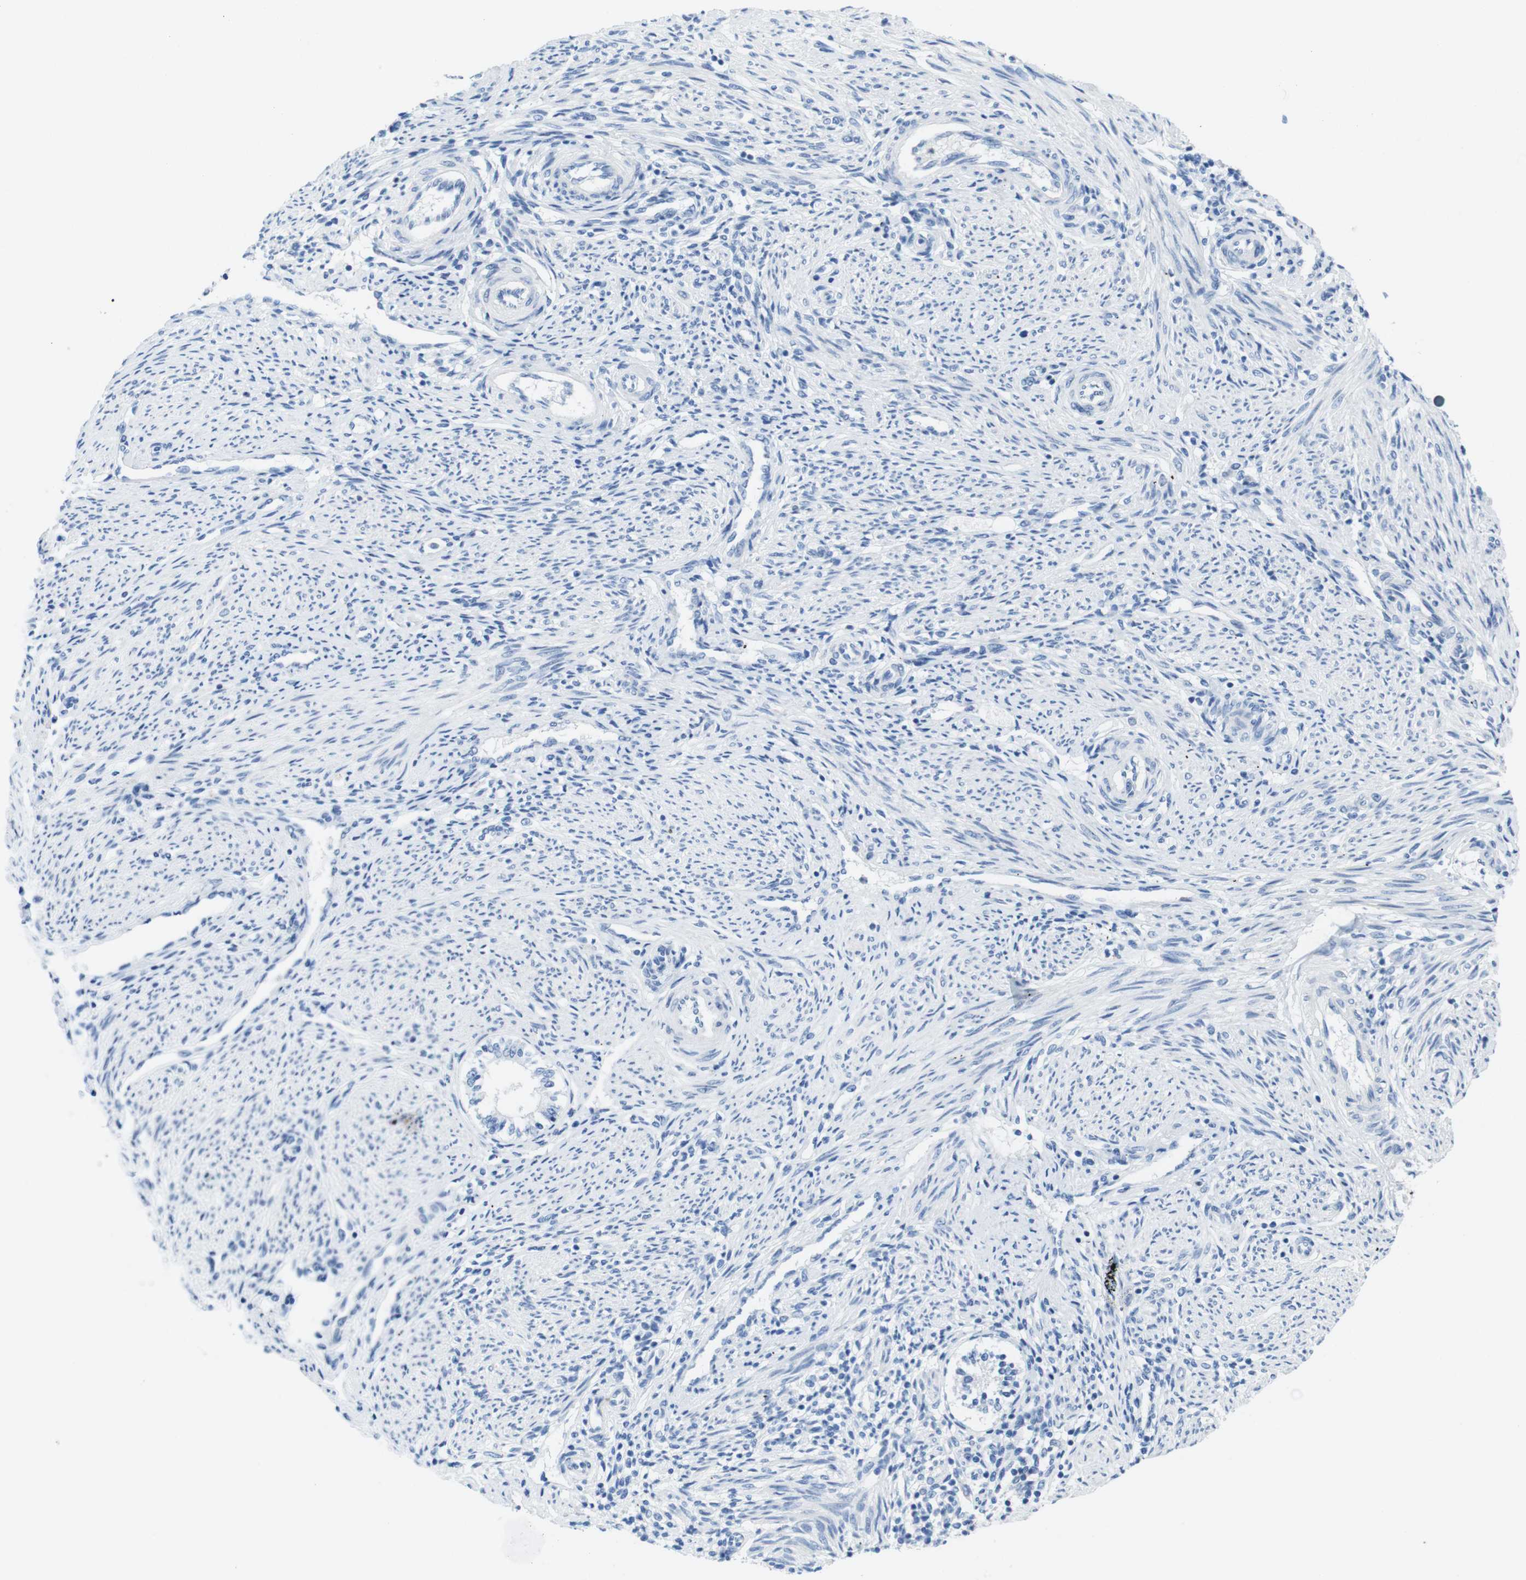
{"staining": {"intensity": "negative", "quantity": "none", "location": "none"}, "tissue": "endometrium", "cell_type": "Cells in endometrial stroma", "image_type": "normal", "snomed": [{"axis": "morphology", "description": "Normal tissue, NOS"}, {"axis": "topography", "description": "Endometrium"}], "caption": "Unremarkable endometrium was stained to show a protein in brown. There is no significant expression in cells in endometrial stroma.", "gene": "CD5", "patient": {"sex": "female", "age": 42}}